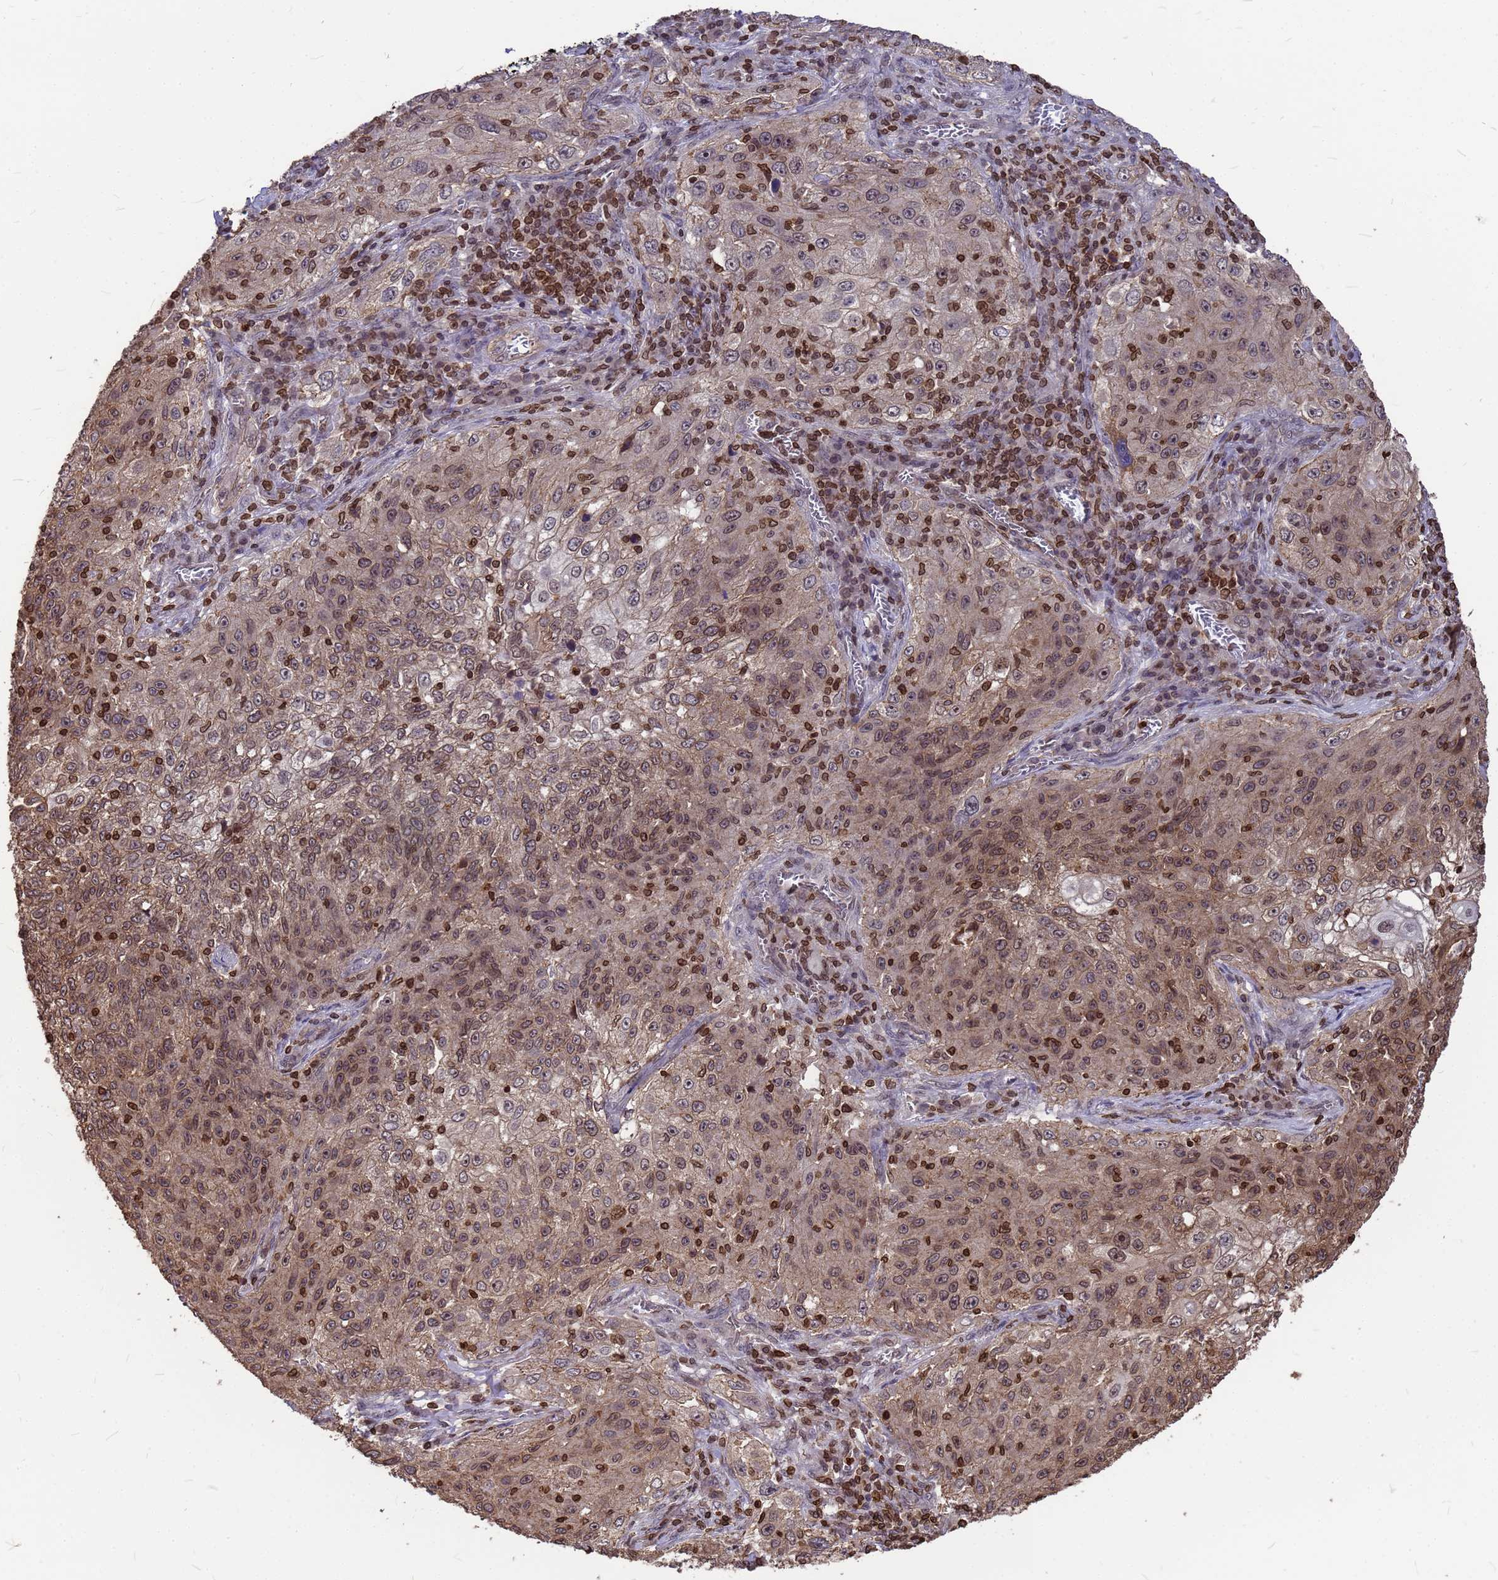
{"staining": {"intensity": "moderate", "quantity": ">75%", "location": "cytoplasmic/membranous,nuclear"}, "tissue": "lung cancer", "cell_type": "Tumor cells", "image_type": "cancer", "snomed": [{"axis": "morphology", "description": "Squamous cell carcinoma, NOS"}, {"axis": "topography", "description": "Lung"}], "caption": "A photomicrograph of human squamous cell carcinoma (lung) stained for a protein displays moderate cytoplasmic/membranous and nuclear brown staining in tumor cells. The staining was performed using DAB (3,3'-diaminobenzidine), with brown indicating positive protein expression. Nuclei are stained blue with hematoxylin.", "gene": "C1orf35", "patient": {"sex": "female", "age": 69}}